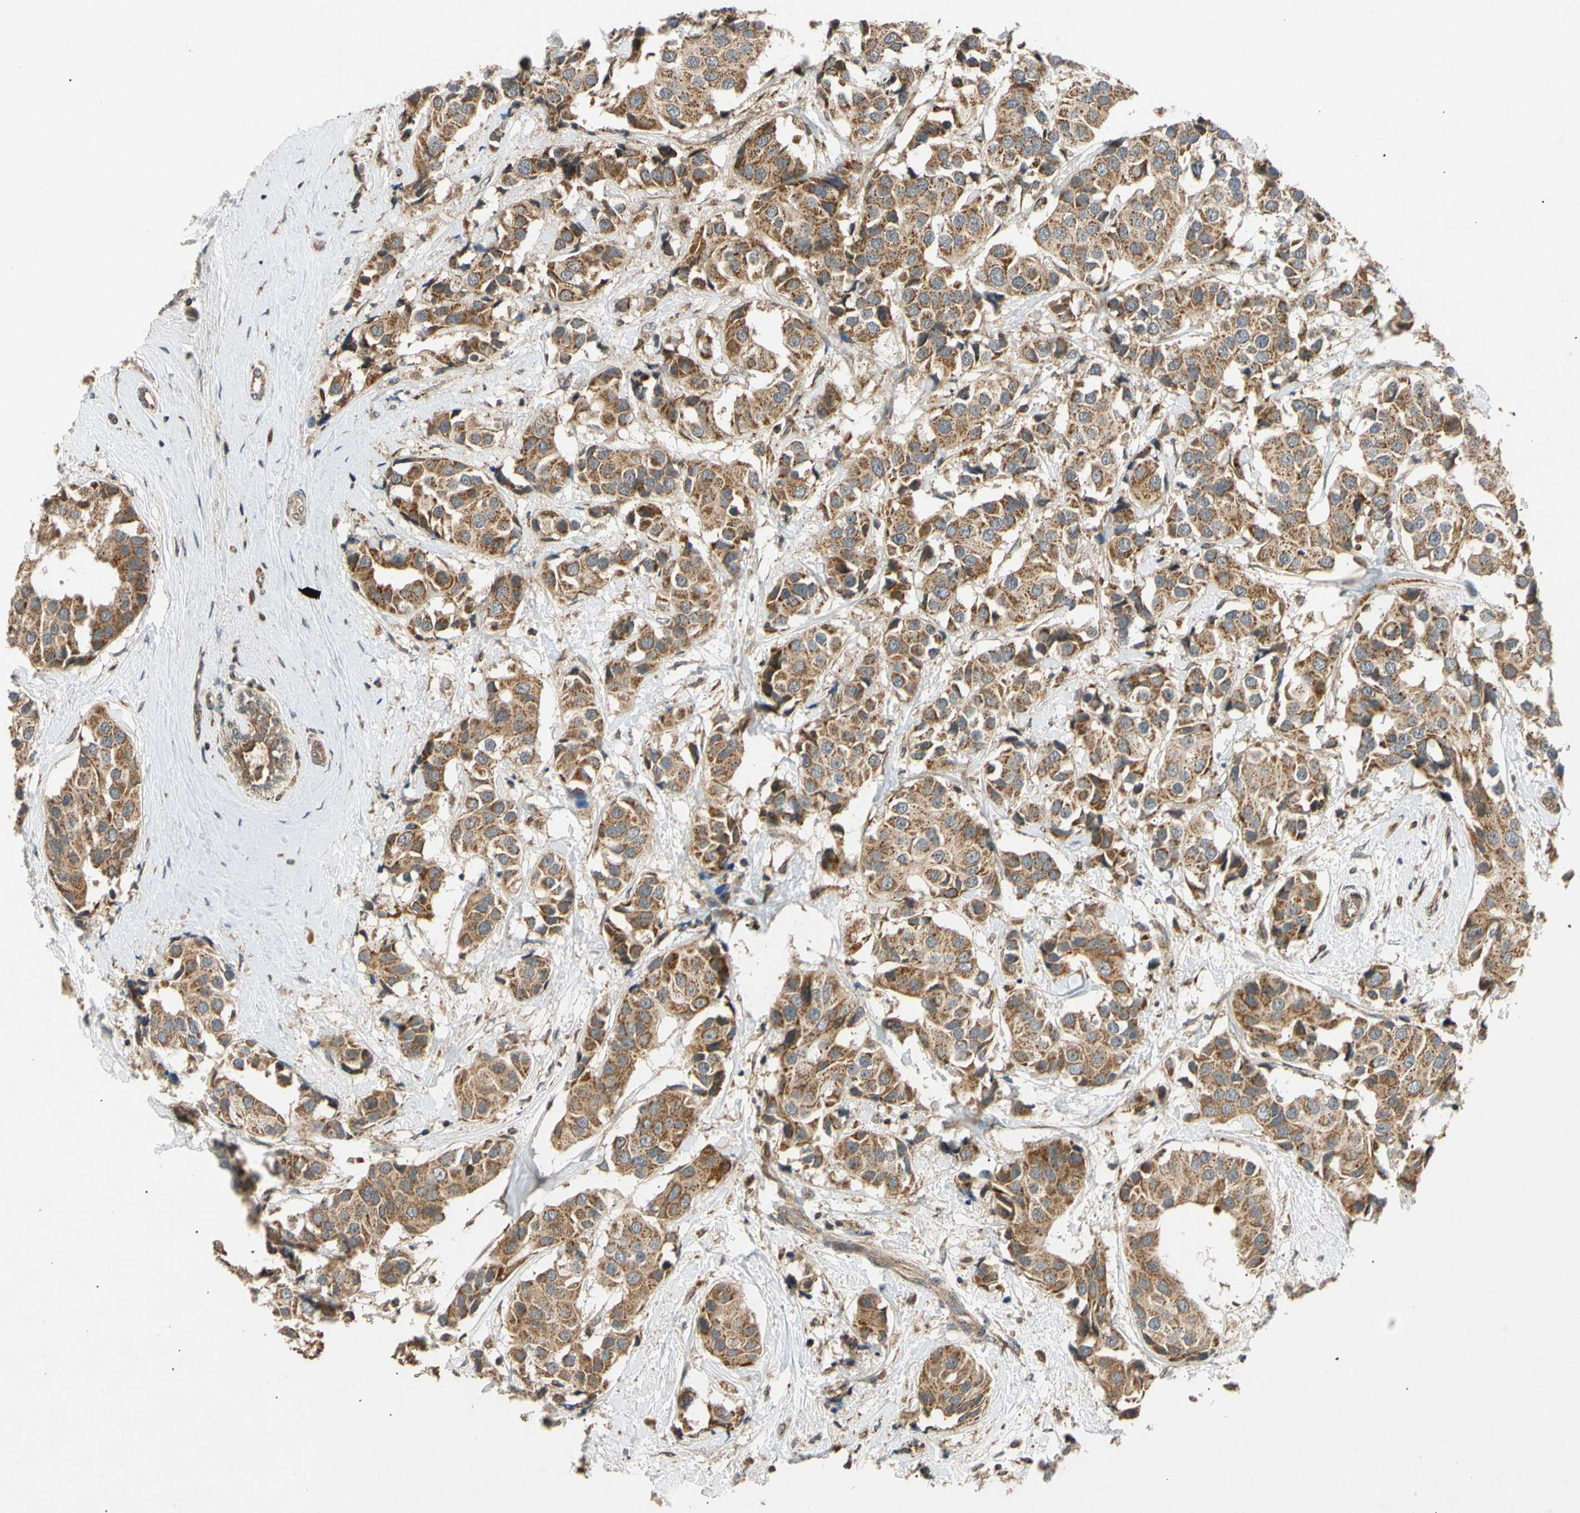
{"staining": {"intensity": "strong", "quantity": ">75%", "location": "cytoplasmic/membranous"}, "tissue": "breast cancer", "cell_type": "Tumor cells", "image_type": "cancer", "snomed": [{"axis": "morphology", "description": "Normal tissue, NOS"}, {"axis": "morphology", "description": "Duct carcinoma"}, {"axis": "topography", "description": "Breast"}], "caption": "A histopathology image of human breast cancer (invasive ductal carcinoma) stained for a protein reveals strong cytoplasmic/membranous brown staining in tumor cells. The staining is performed using DAB brown chromogen to label protein expression. The nuclei are counter-stained blue using hematoxylin.", "gene": "MRPS22", "patient": {"sex": "female", "age": 39}}